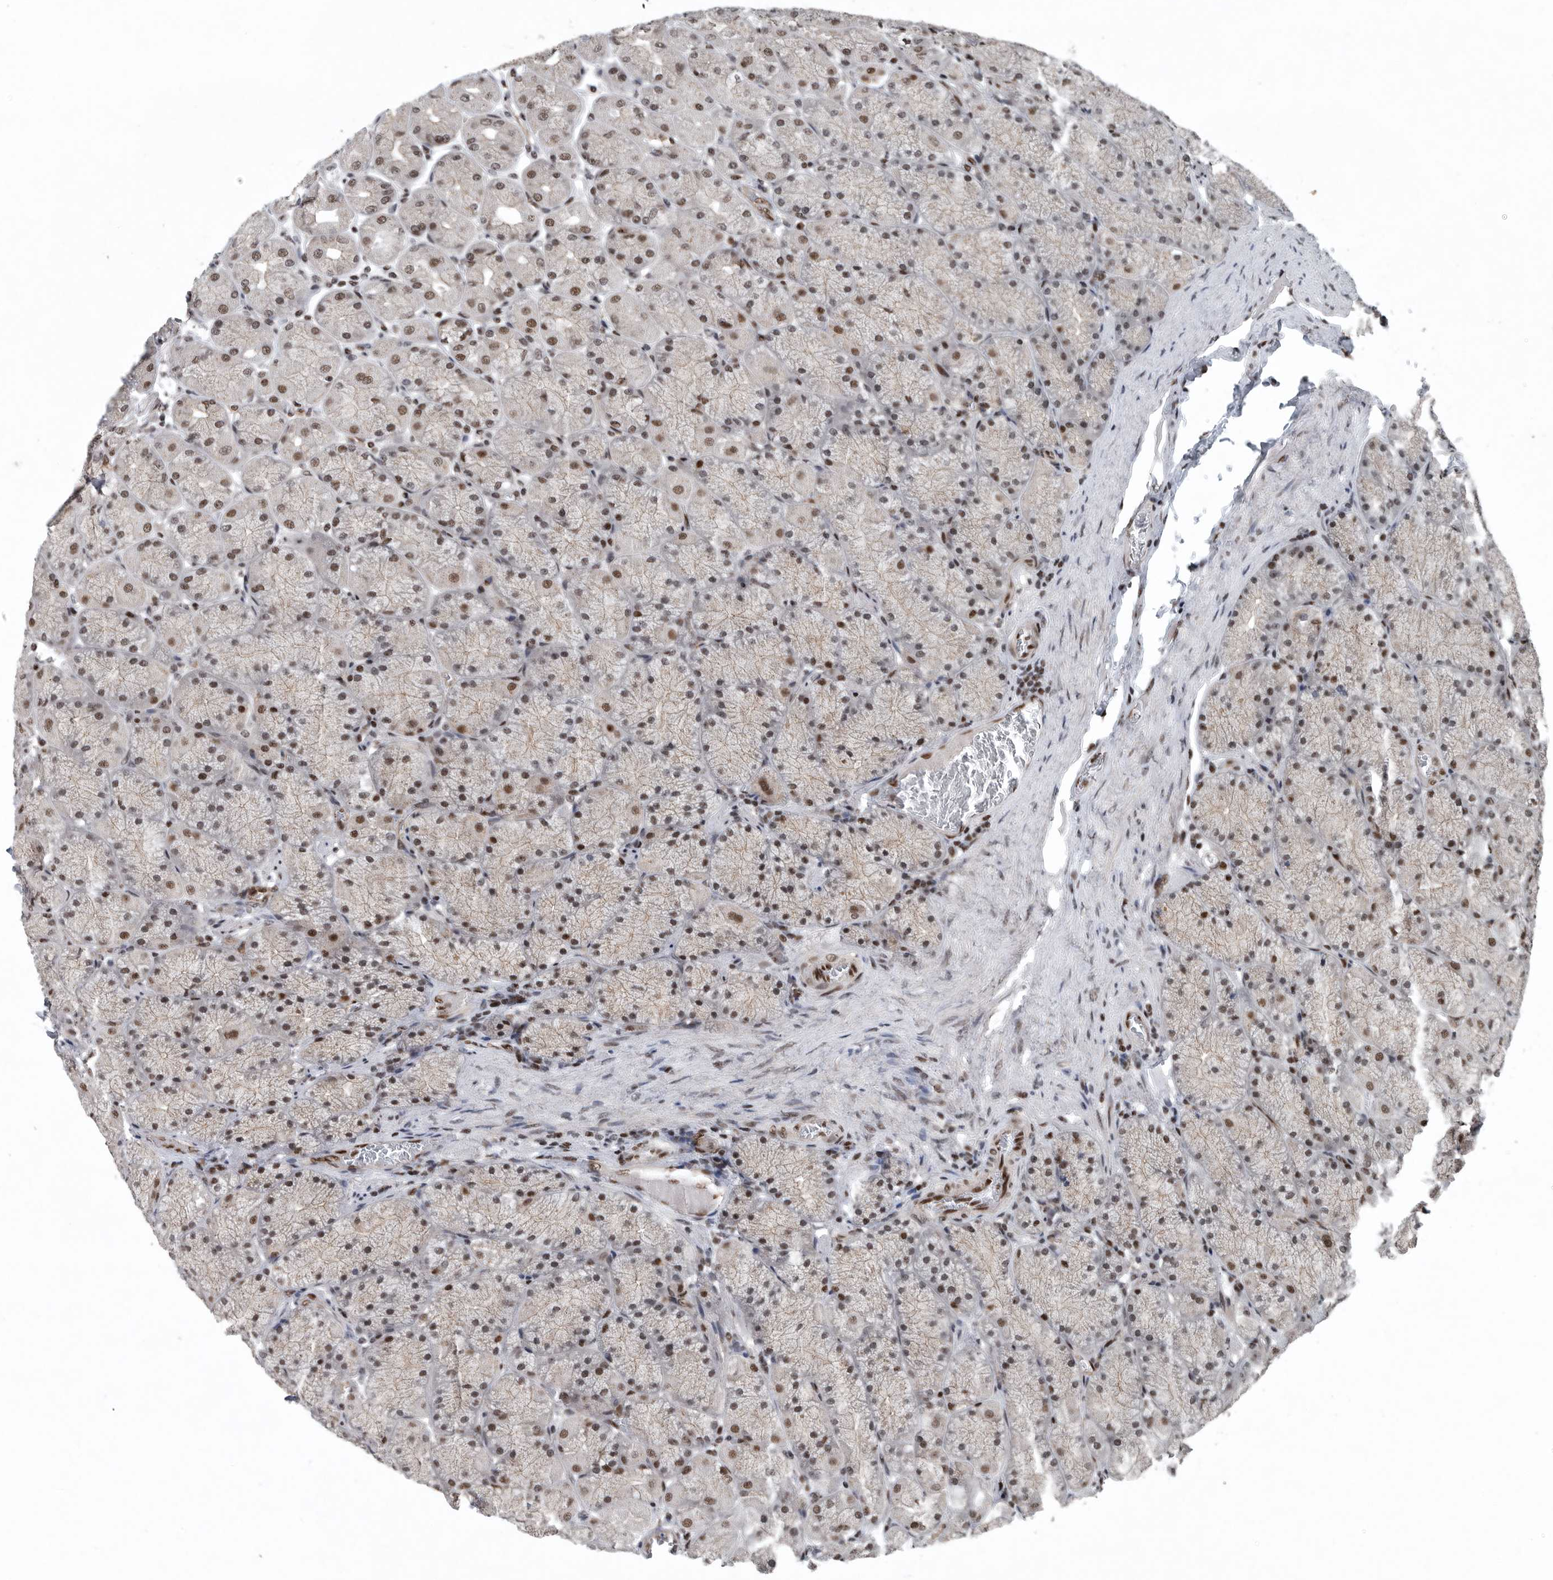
{"staining": {"intensity": "strong", "quantity": "25%-75%", "location": "nuclear"}, "tissue": "stomach", "cell_type": "Glandular cells", "image_type": "normal", "snomed": [{"axis": "morphology", "description": "Normal tissue, NOS"}, {"axis": "topography", "description": "Stomach, upper"}], "caption": "This micrograph demonstrates IHC staining of benign human stomach, with high strong nuclear expression in about 25%-75% of glandular cells.", "gene": "SENP7", "patient": {"sex": "female", "age": 56}}